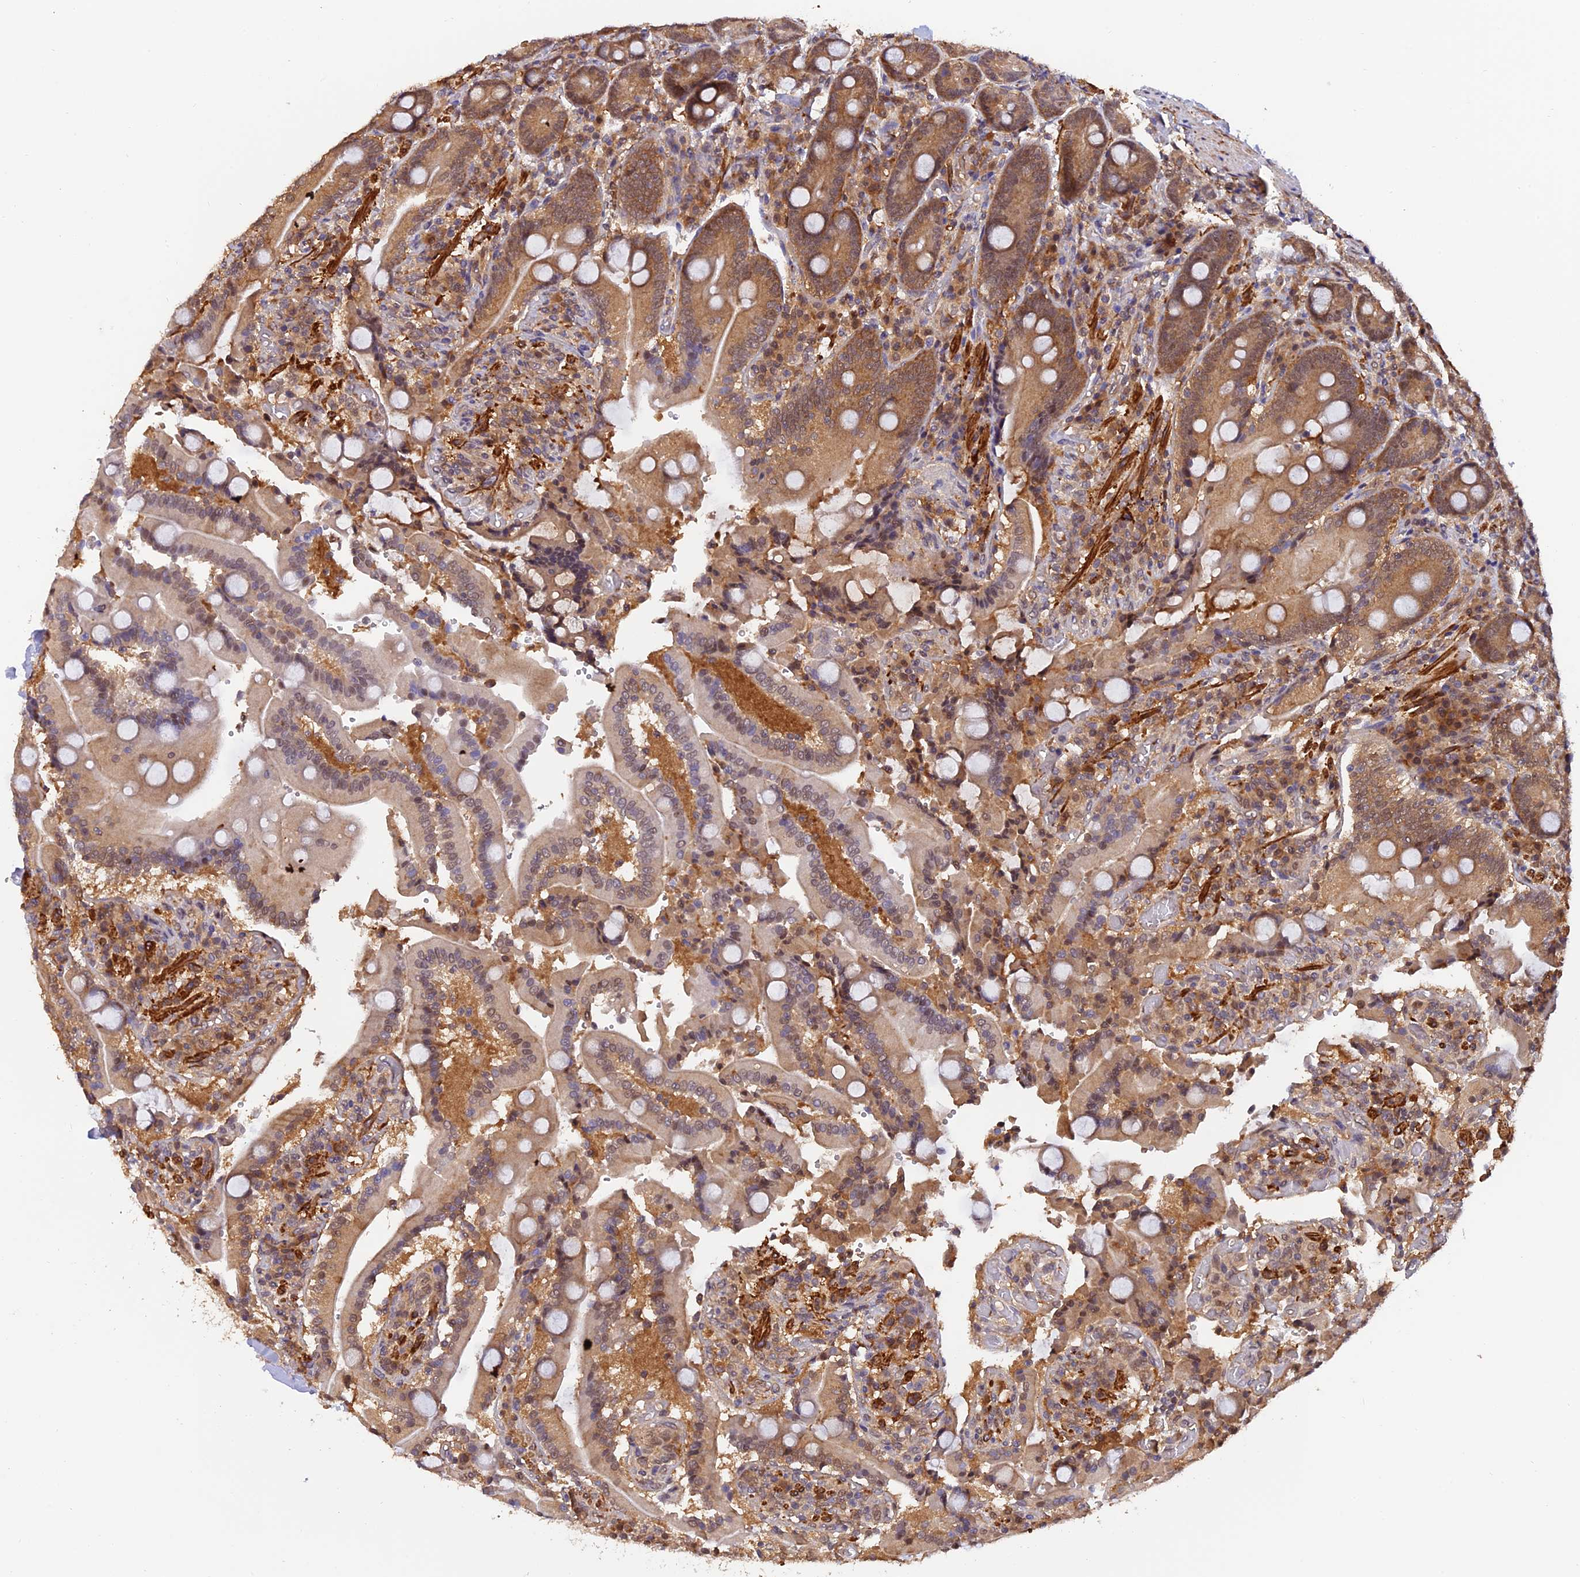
{"staining": {"intensity": "moderate", "quantity": ">75%", "location": "cytoplasmic/membranous,nuclear"}, "tissue": "duodenum", "cell_type": "Glandular cells", "image_type": "normal", "snomed": [{"axis": "morphology", "description": "Normal tissue, NOS"}, {"axis": "topography", "description": "Duodenum"}], "caption": "Immunohistochemistry (IHC) histopathology image of normal duodenum: duodenum stained using immunohistochemistry demonstrates medium levels of moderate protein expression localized specifically in the cytoplasmic/membranous,nuclear of glandular cells, appearing as a cytoplasmic/membranous,nuclear brown color.", "gene": "PSMB3", "patient": {"sex": "female", "age": 62}}